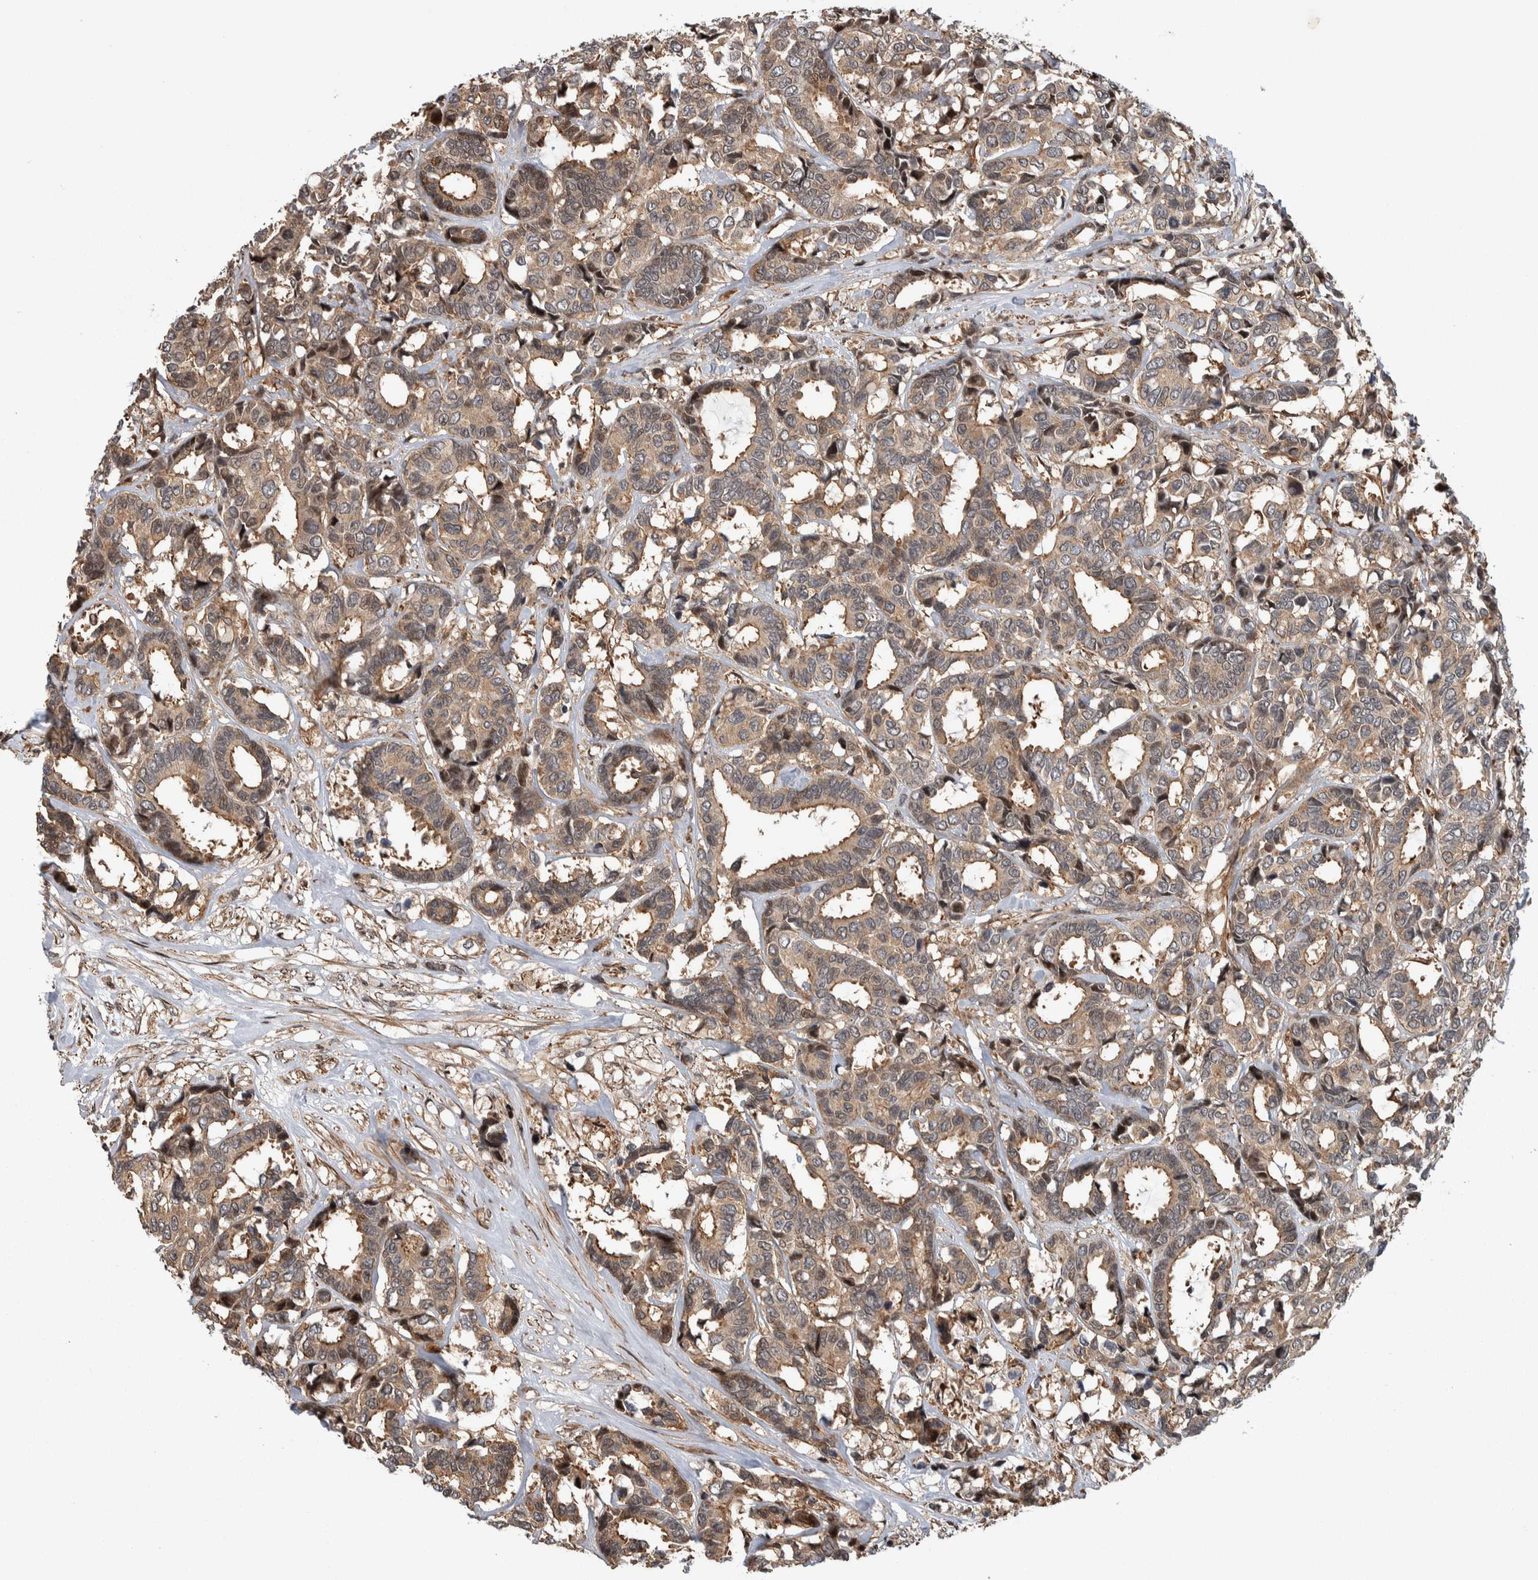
{"staining": {"intensity": "moderate", "quantity": ">75%", "location": "cytoplasmic/membranous"}, "tissue": "breast cancer", "cell_type": "Tumor cells", "image_type": "cancer", "snomed": [{"axis": "morphology", "description": "Duct carcinoma"}, {"axis": "topography", "description": "Breast"}], "caption": "Breast intraductal carcinoma was stained to show a protein in brown. There is medium levels of moderate cytoplasmic/membranous positivity in about >75% of tumor cells. The protein of interest is shown in brown color, while the nuclei are stained blue.", "gene": "ARFGEF1", "patient": {"sex": "female", "age": 87}}